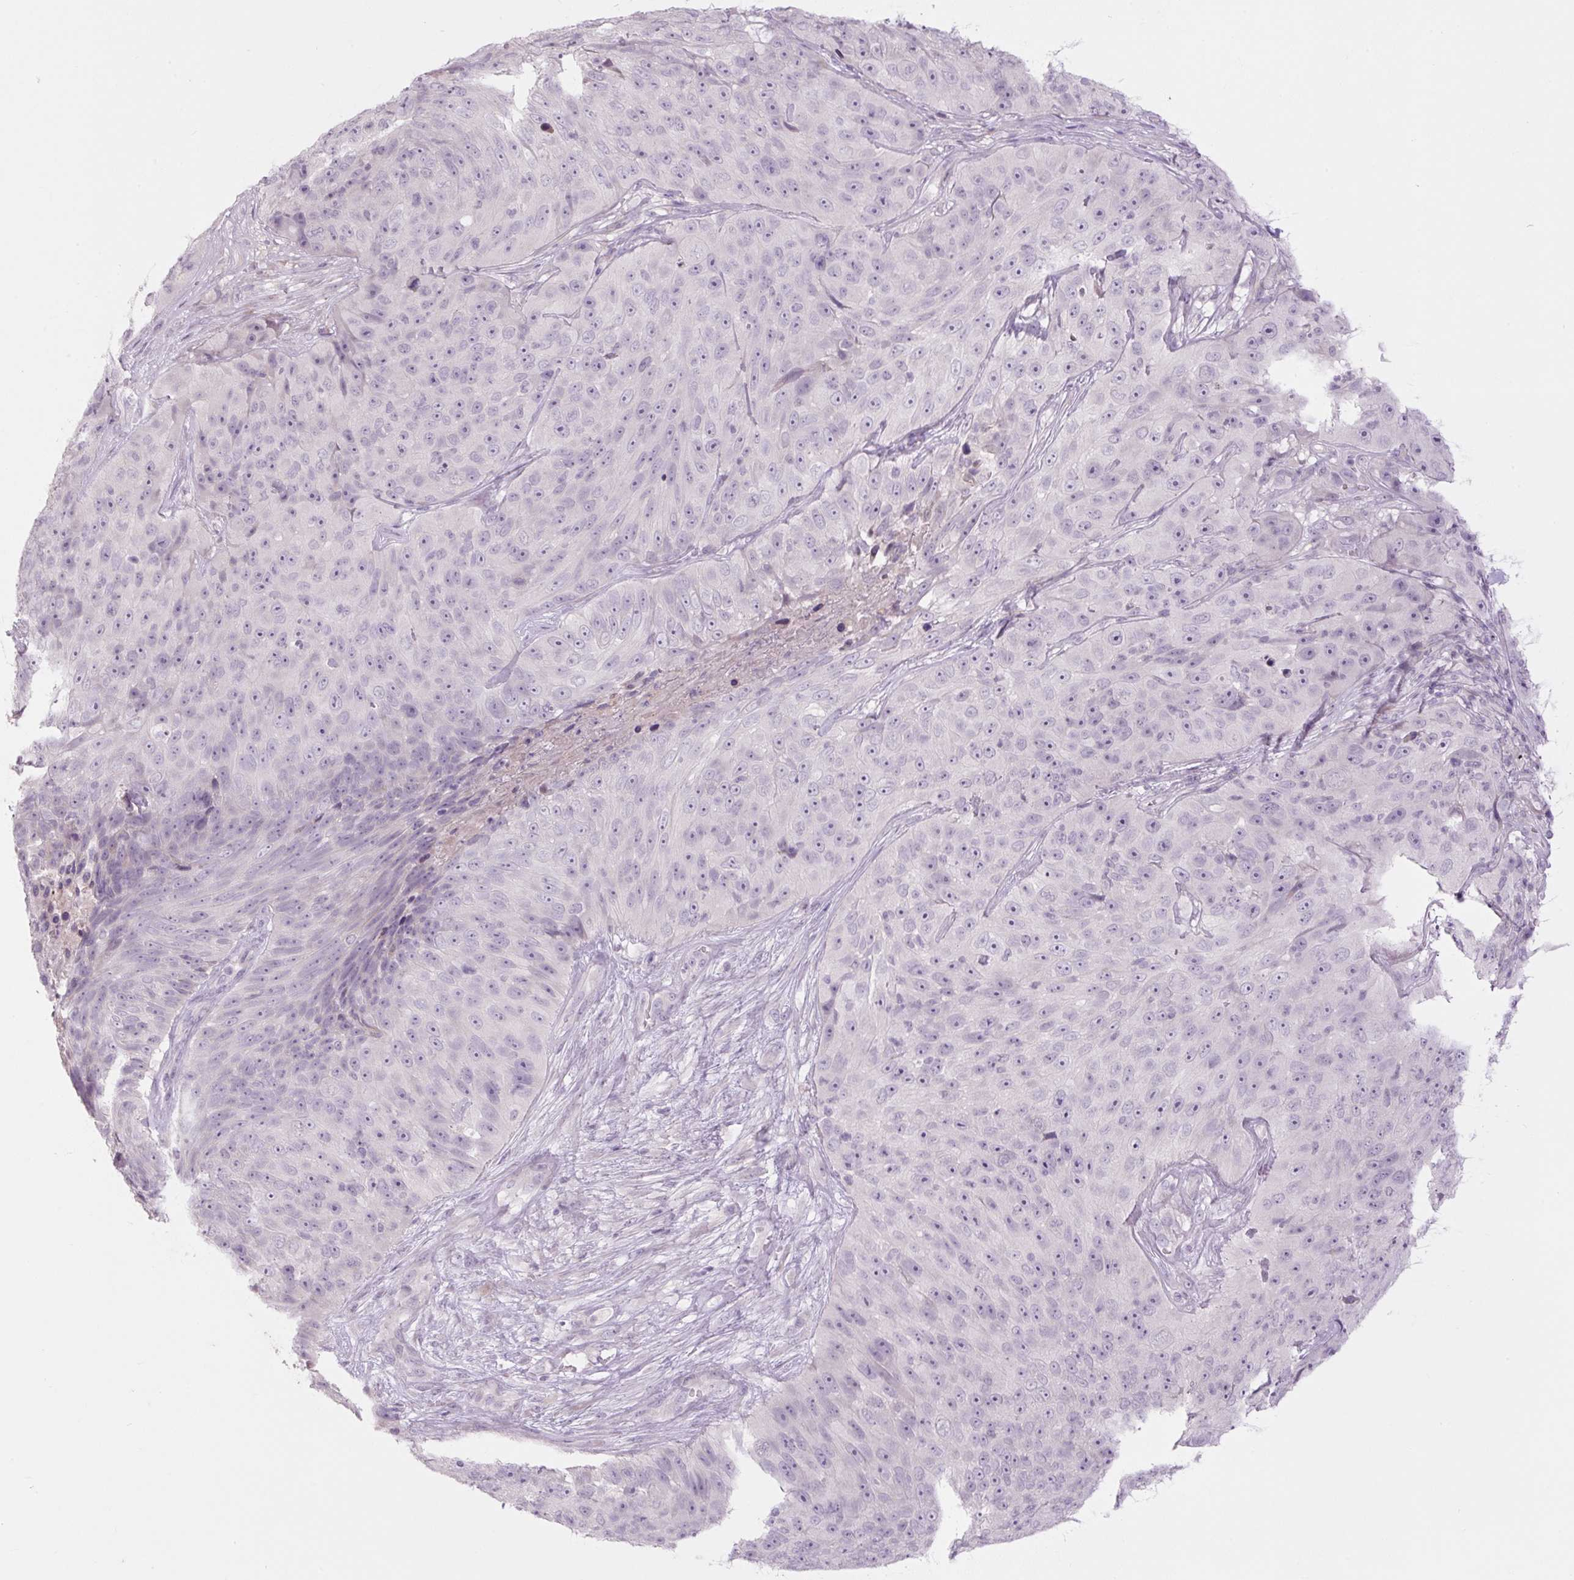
{"staining": {"intensity": "negative", "quantity": "none", "location": "none"}, "tissue": "skin cancer", "cell_type": "Tumor cells", "image_type": "cancer", "snomed": [{"axis": "morphology", "description": "Squamous cell carcinoma, NOS"}, {"axis": "topography", "description": "Skin"}], "caption": "The immunohistochemistry (IHC) micrograph has no significant positivity in tumor cells of skin squamous cell carcinoma tissue.", "gene": "TMEM100", "patient": {"sex": "female", "age": 87}}